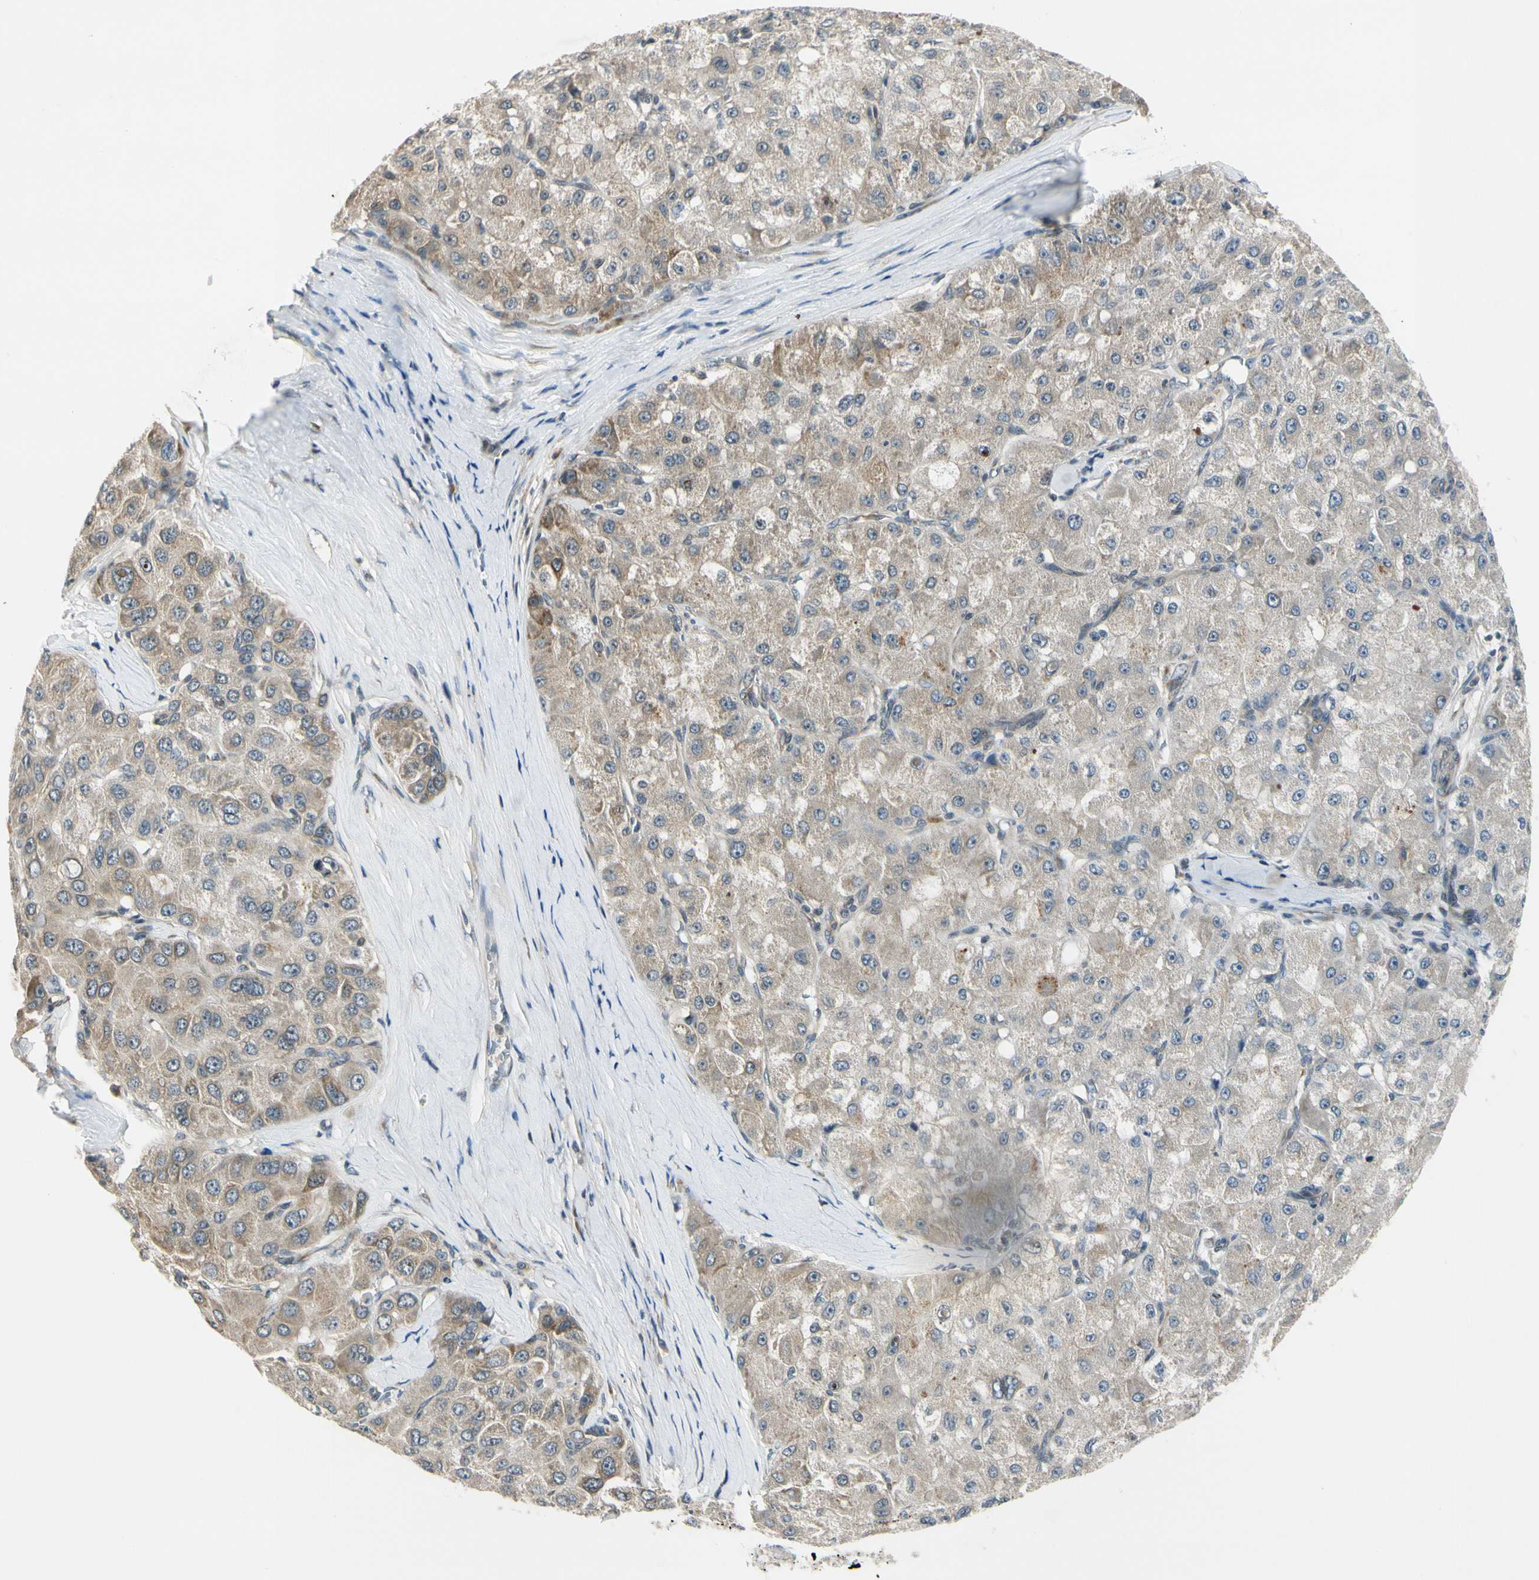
{"staining": {"intensity": "strong", "quantity": "25%-75%", "location": "cytoplasmic/membranous"}, "tissue": "liver cancer", "cell_type": "Tumor cells", "image_type": "cancer", "snomed": [{"axis": "morphology", "description": "Carcinoma, Hepatocellular, NOS"}, {"axis": "topography", "description": "Liver"}], "caption": "Immunohistochemical staining of hepatocellular carcinoma (liver) displays strong cytoplasmic/membranous protein expression in about 25%-75% of tumor cells.", "gene": "RPS6KB2", "patient": {"sex": "male", "age": 80}}